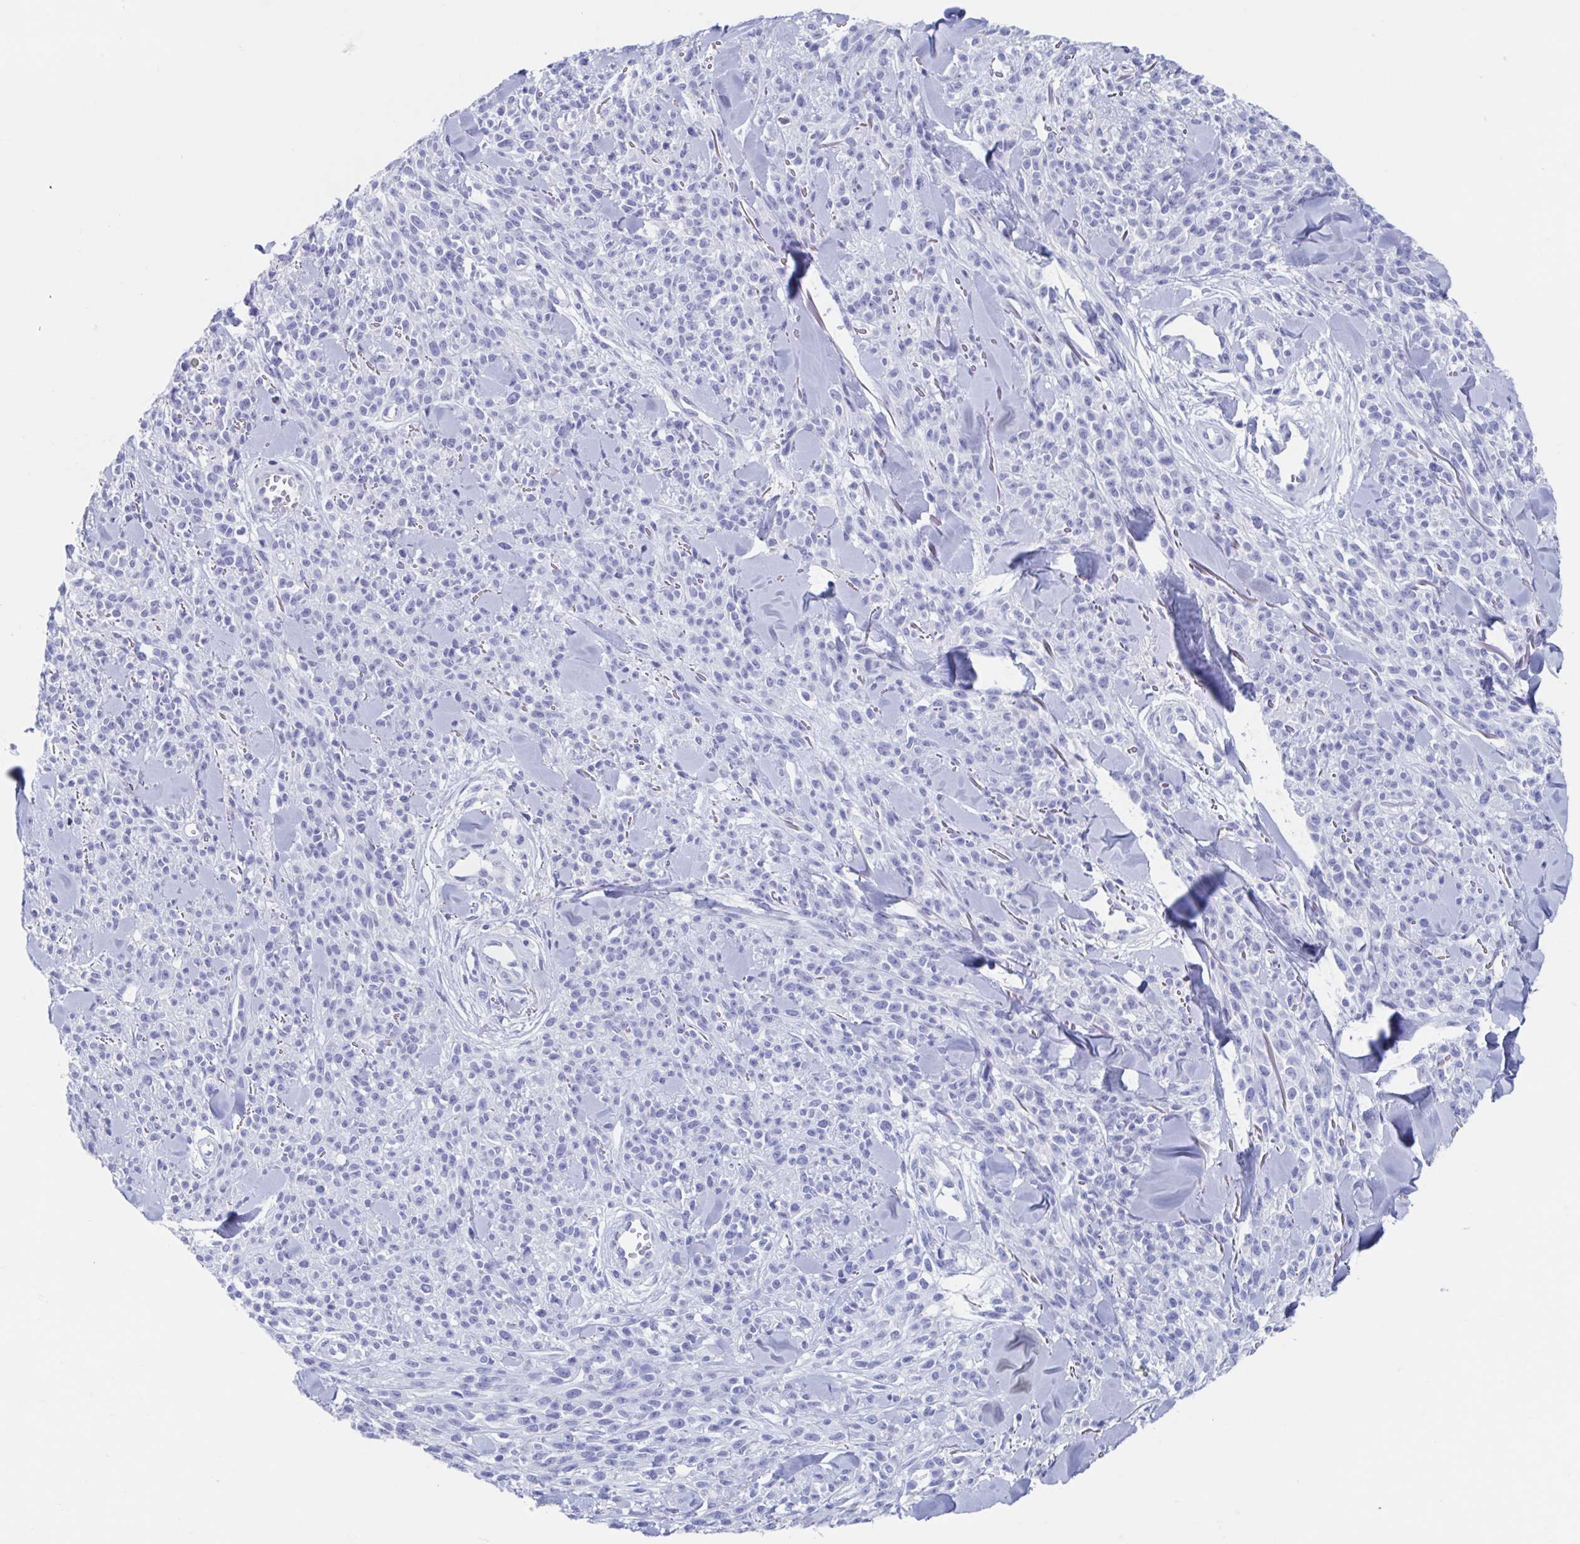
{"staining": {"intensity": "negative", "quantity": "none", "location": "none"}, "tissue": "melanoma", "cell_type": "Tumor cells", "image_type": "cancer", "snomed": [{"axis": "morphology", "description": "Malignant melanoma, NOS"}, {"axis": "topography", "description": "Skin"}, {"axis": "topography", "description": "Skin of trunk"}], "caption": "Photomicrograph shows no protein expression in tumor cells of melanoma tissue.", "gene": "SHCBP1L", "patient": {"sex": "male", "age": 74}}